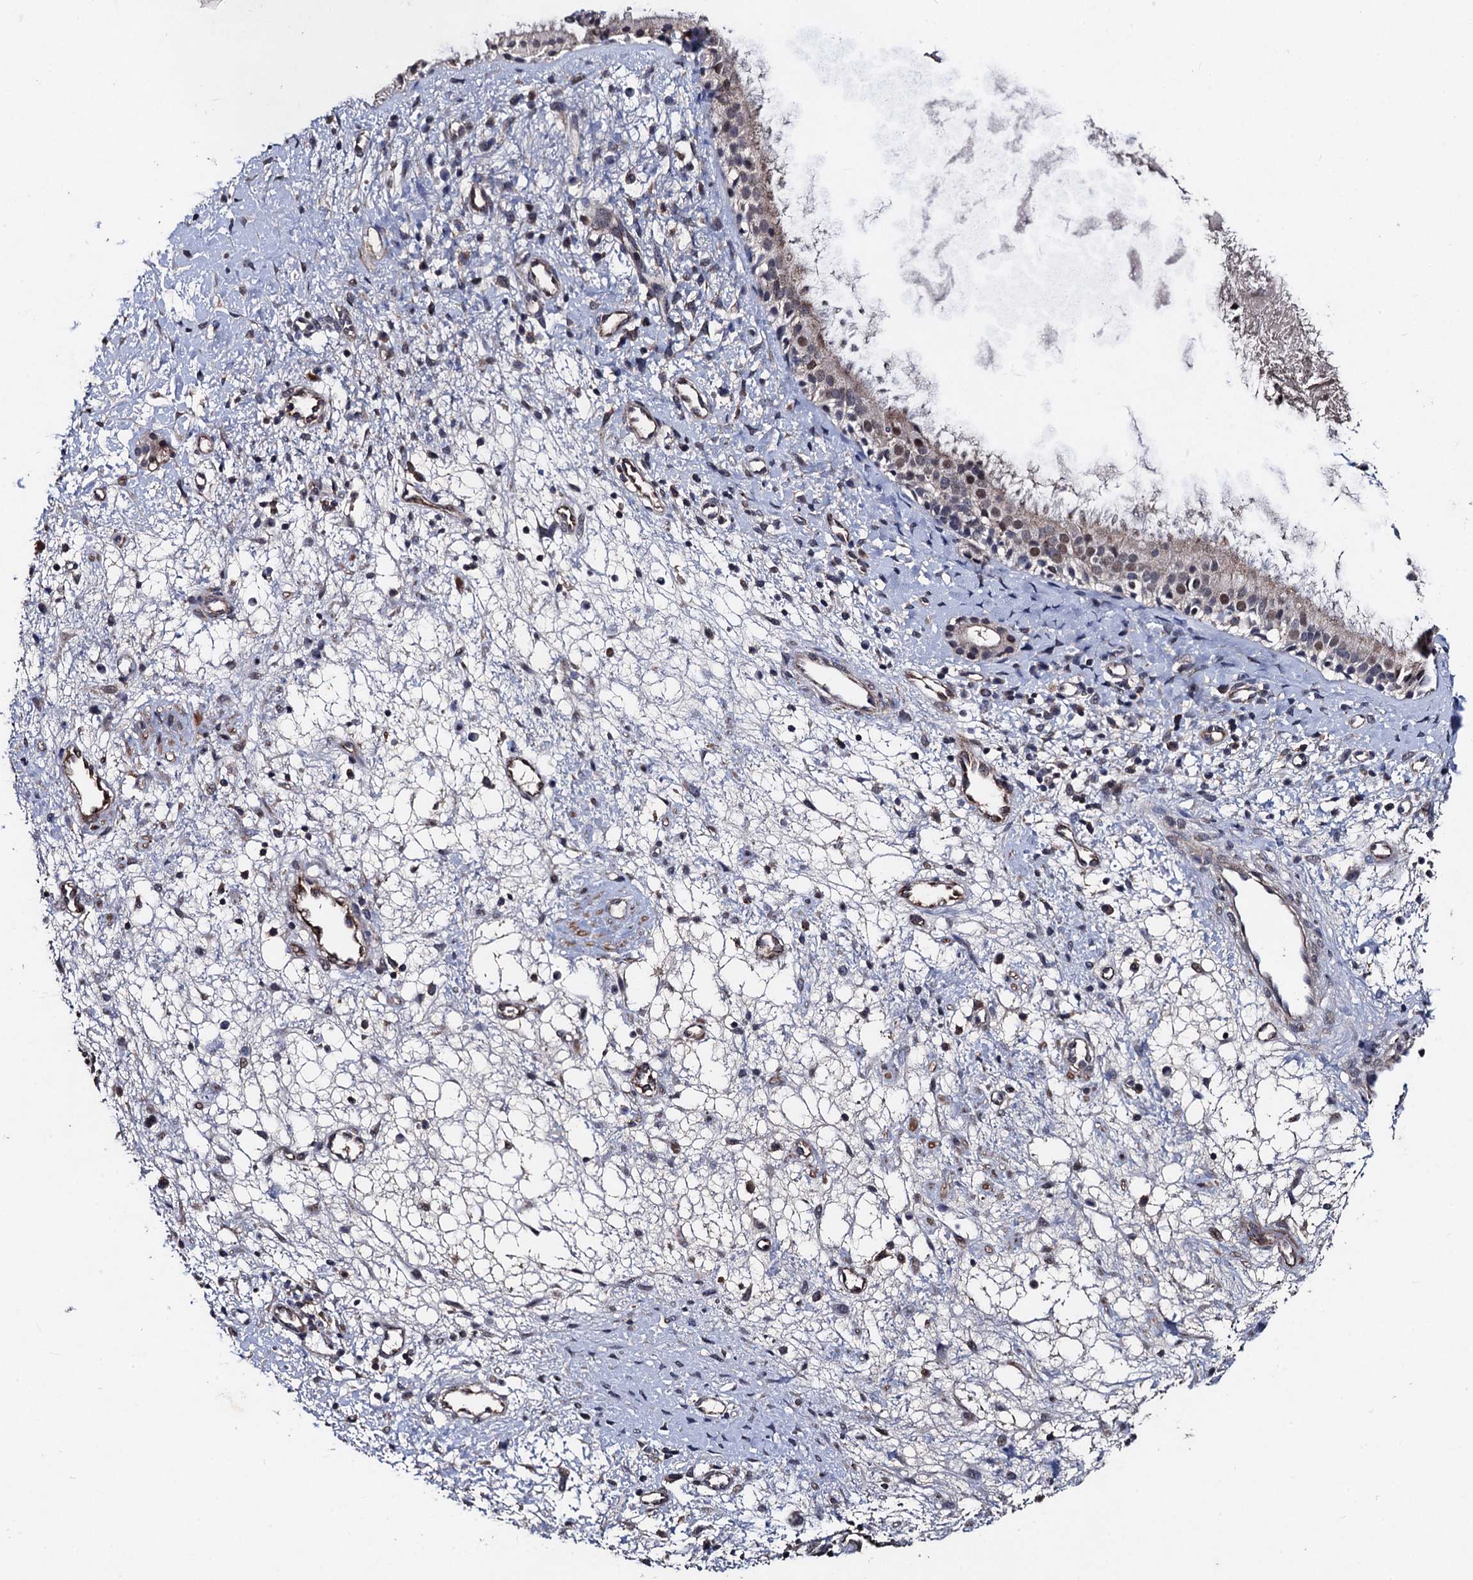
{"staining": {"intensity": "weak", "quantity": "25%-75%", "location": "cytoplasmic/membranous,nuclear"}, "tissue": "nasopharynx", "cell_type": "Respiratory epithelial cells", "image_type": "normal", "snomed": [{"axis": "morphology", "description": "Normal tissue, NOS"}, {"axis": "topography", "description": "Nasopharynx"}], "caption": "Immunohistochemistry staining of normal nasopharynx, which exhibits low levels of weak cytoplasmic/membranous,nuclear expression in approximately 25%-75% of respiratory epithelial cells indicating weak cytoplasmic/membranous,nuclear protein expression. The staining was performed using DAB (3,3'-diaminobenzidine) (brown) for protein detection and nuclei were counterstained in hematoxylin (blue).", "gene": "PPTC7", "patient": {"sex": "male", "age": 22}}